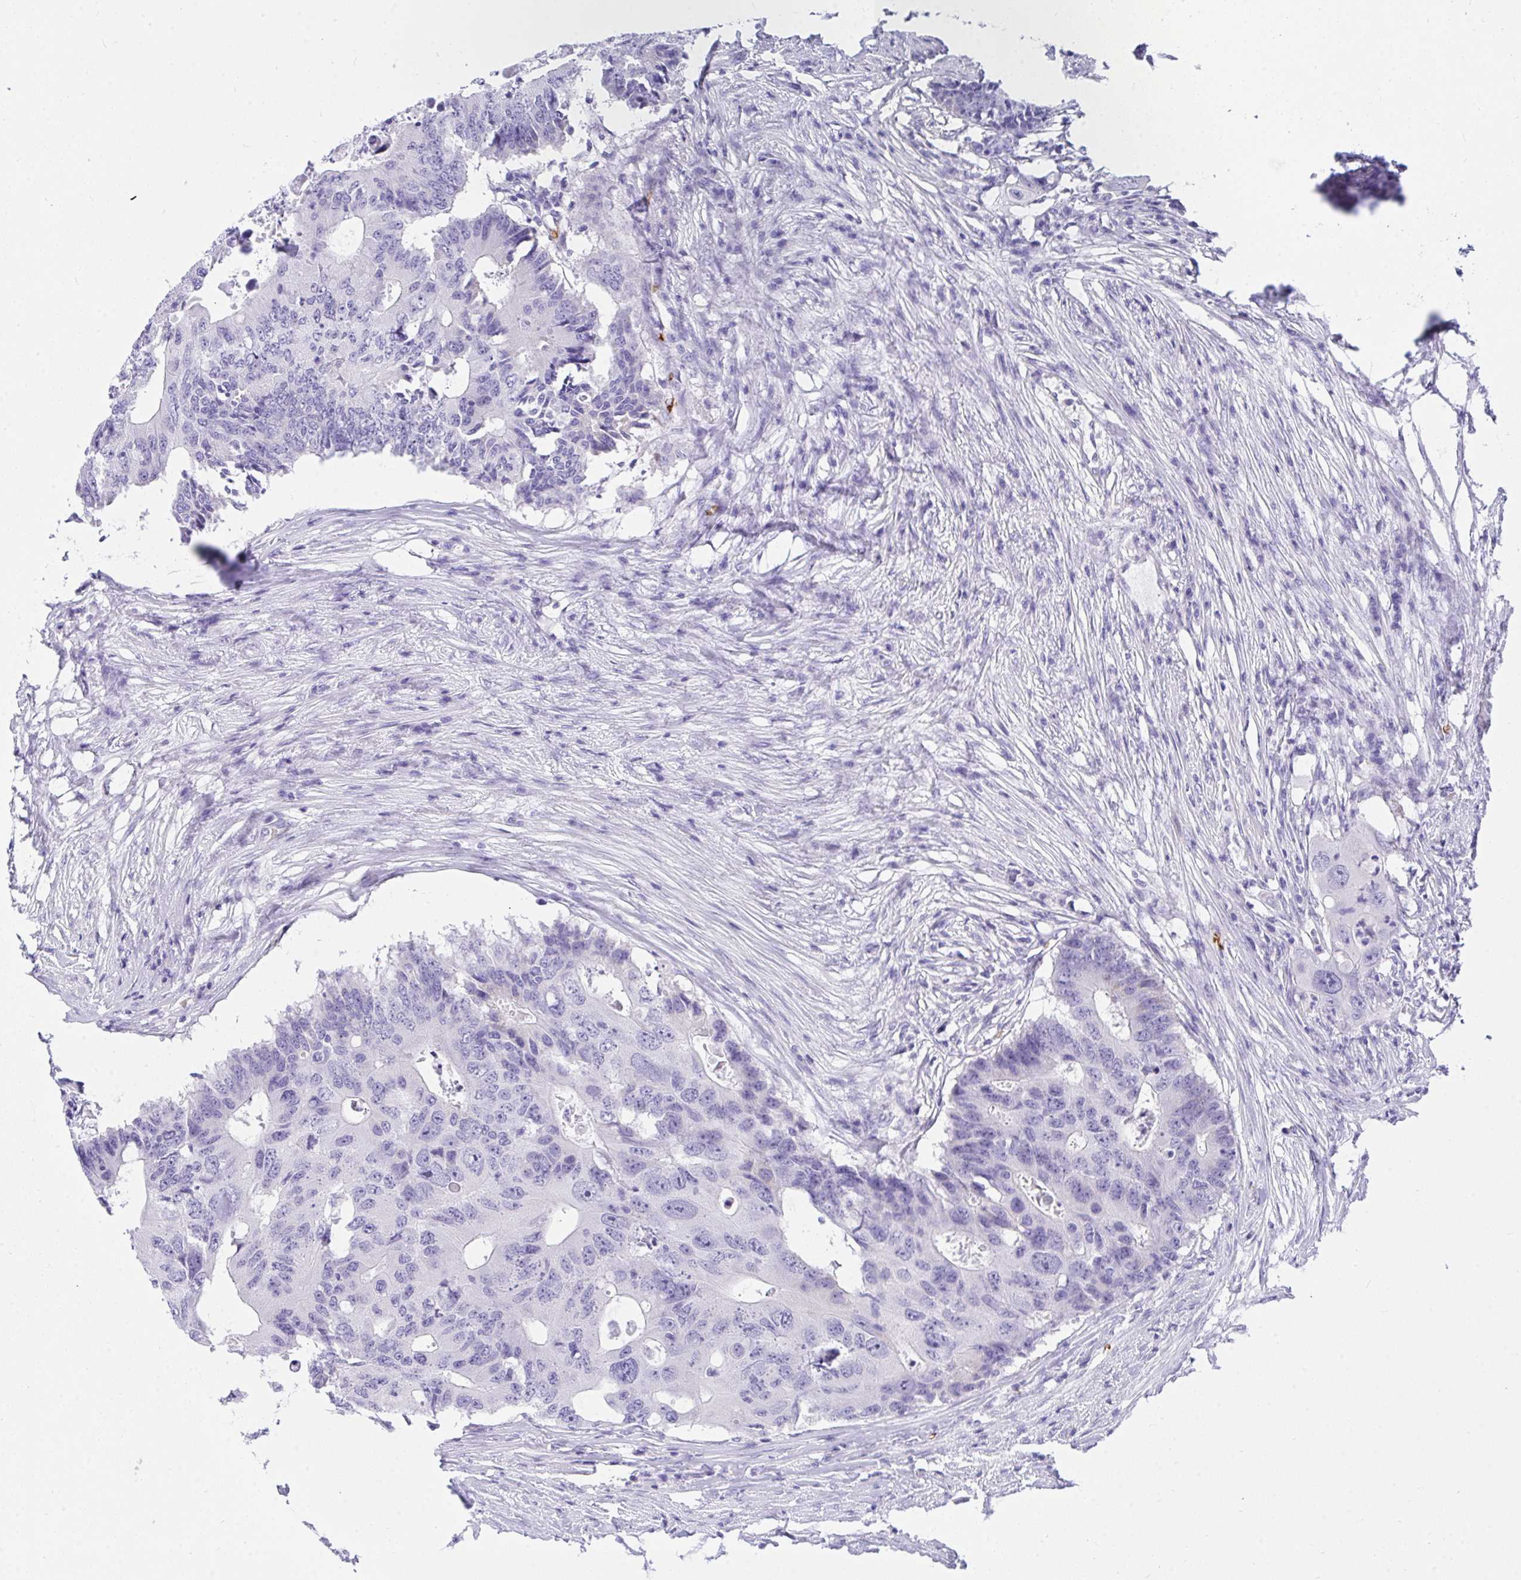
{"staining": {"intensity": "negative", "quantity": "none", "location": "none"}, "tissue": "colorectal cancer", "cell_type": "Tumor cells", "image_type": "cancer", "snomed": [{"axis": "morphology", "description": "Adenocarcinoma, NOS"}, {"axis": "topography", "description": "Colon"}], "caption": "There is no significant staining in tumor cells of colorectal cancer.", "gene": "ANK1", "patient": {"sex": "male", "age": 71}}